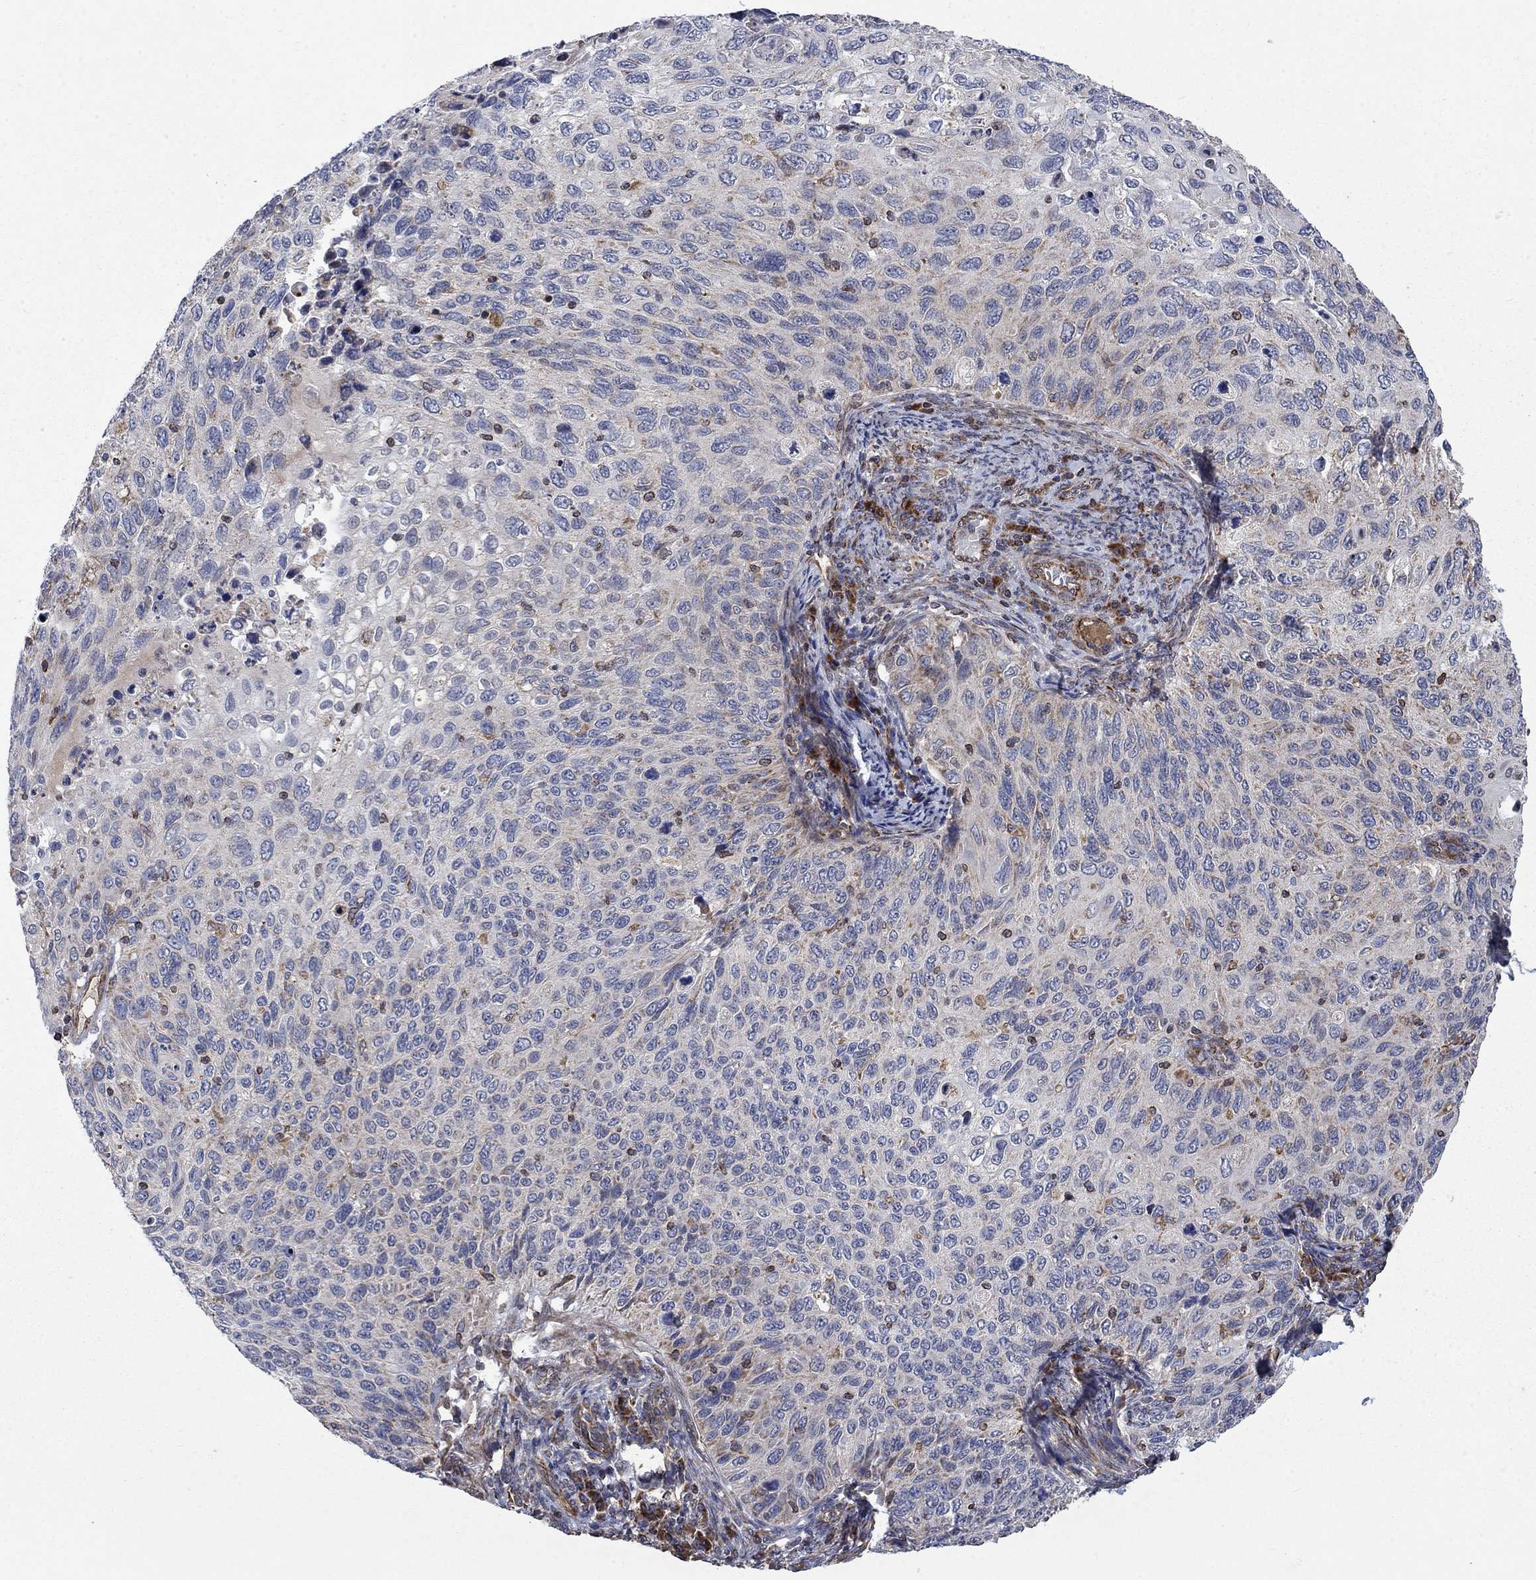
{"staining": {"intensity": "negative", "quantity": "none", "location": "none"}, "tissue": "cervical cancer", "cell_type": "Tumor cells", "image_type": "cancer", "snomed": [{"axis": "morphology", "description": "Squamous cell carcinoma, NOS"}, {"axis": "topography", "description": "Cervix"}], "caption": "This is an immunohistochemistry histopathology image of squamous cell carcinoma (cervical). There is no positivity in tumor cells.", "gene": "NDUFC1", "patient": {"sex": "female", "age": 70}}